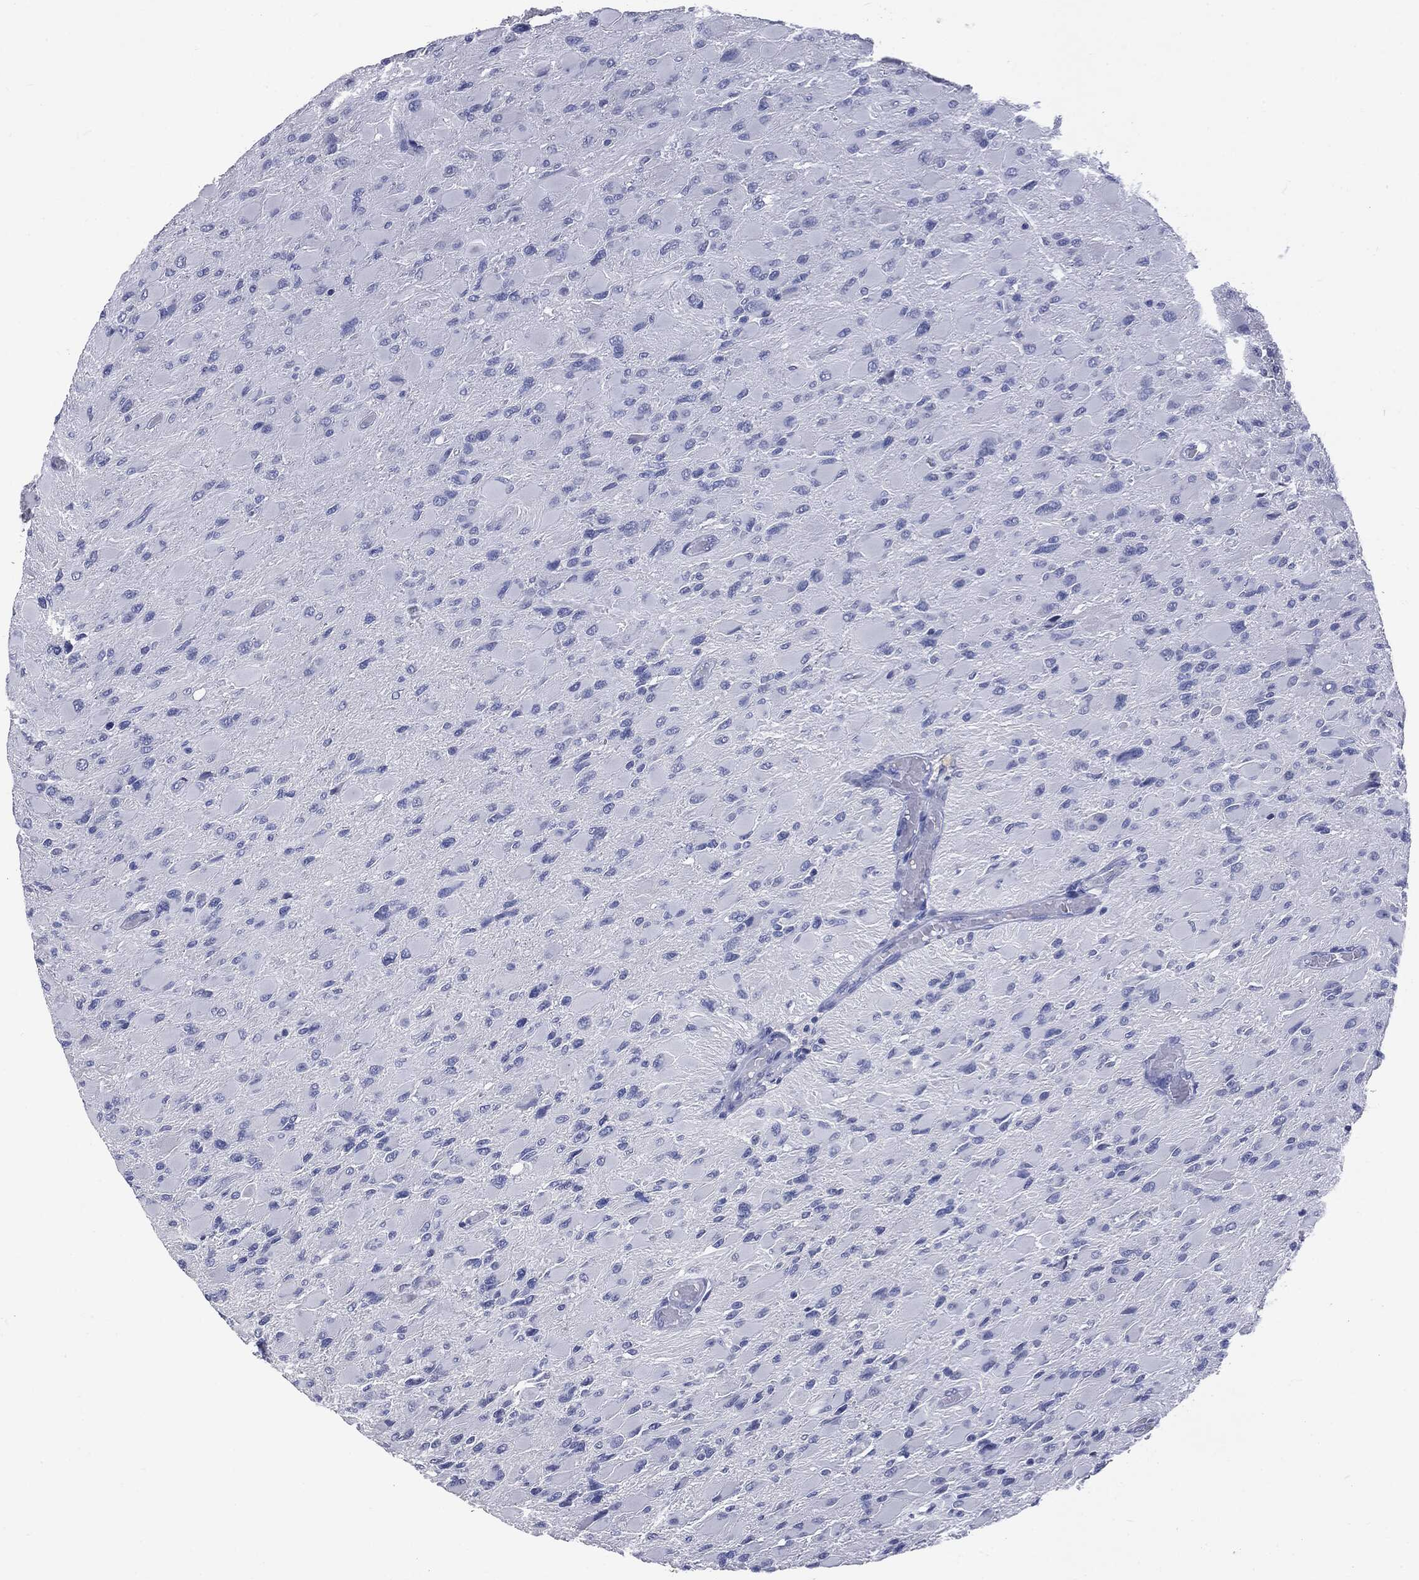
{"staining": {"intensity": "negative", "quantity": "none", "location": "none"}, "tissue": "glioma", "cell_type": "Tumor cells", "image_type": "cancer", "snomed": [{"axis": "morphology", "description": "Glioma, malignant, High grade"}, {"axis": "topography", "description": "Cerebral cortex"}], "caption": "Micrograph shows no significant protein staining in tumor cells of glioma.", "gene": "TSHB", "patient": {"sex": "female", "age": 36}}